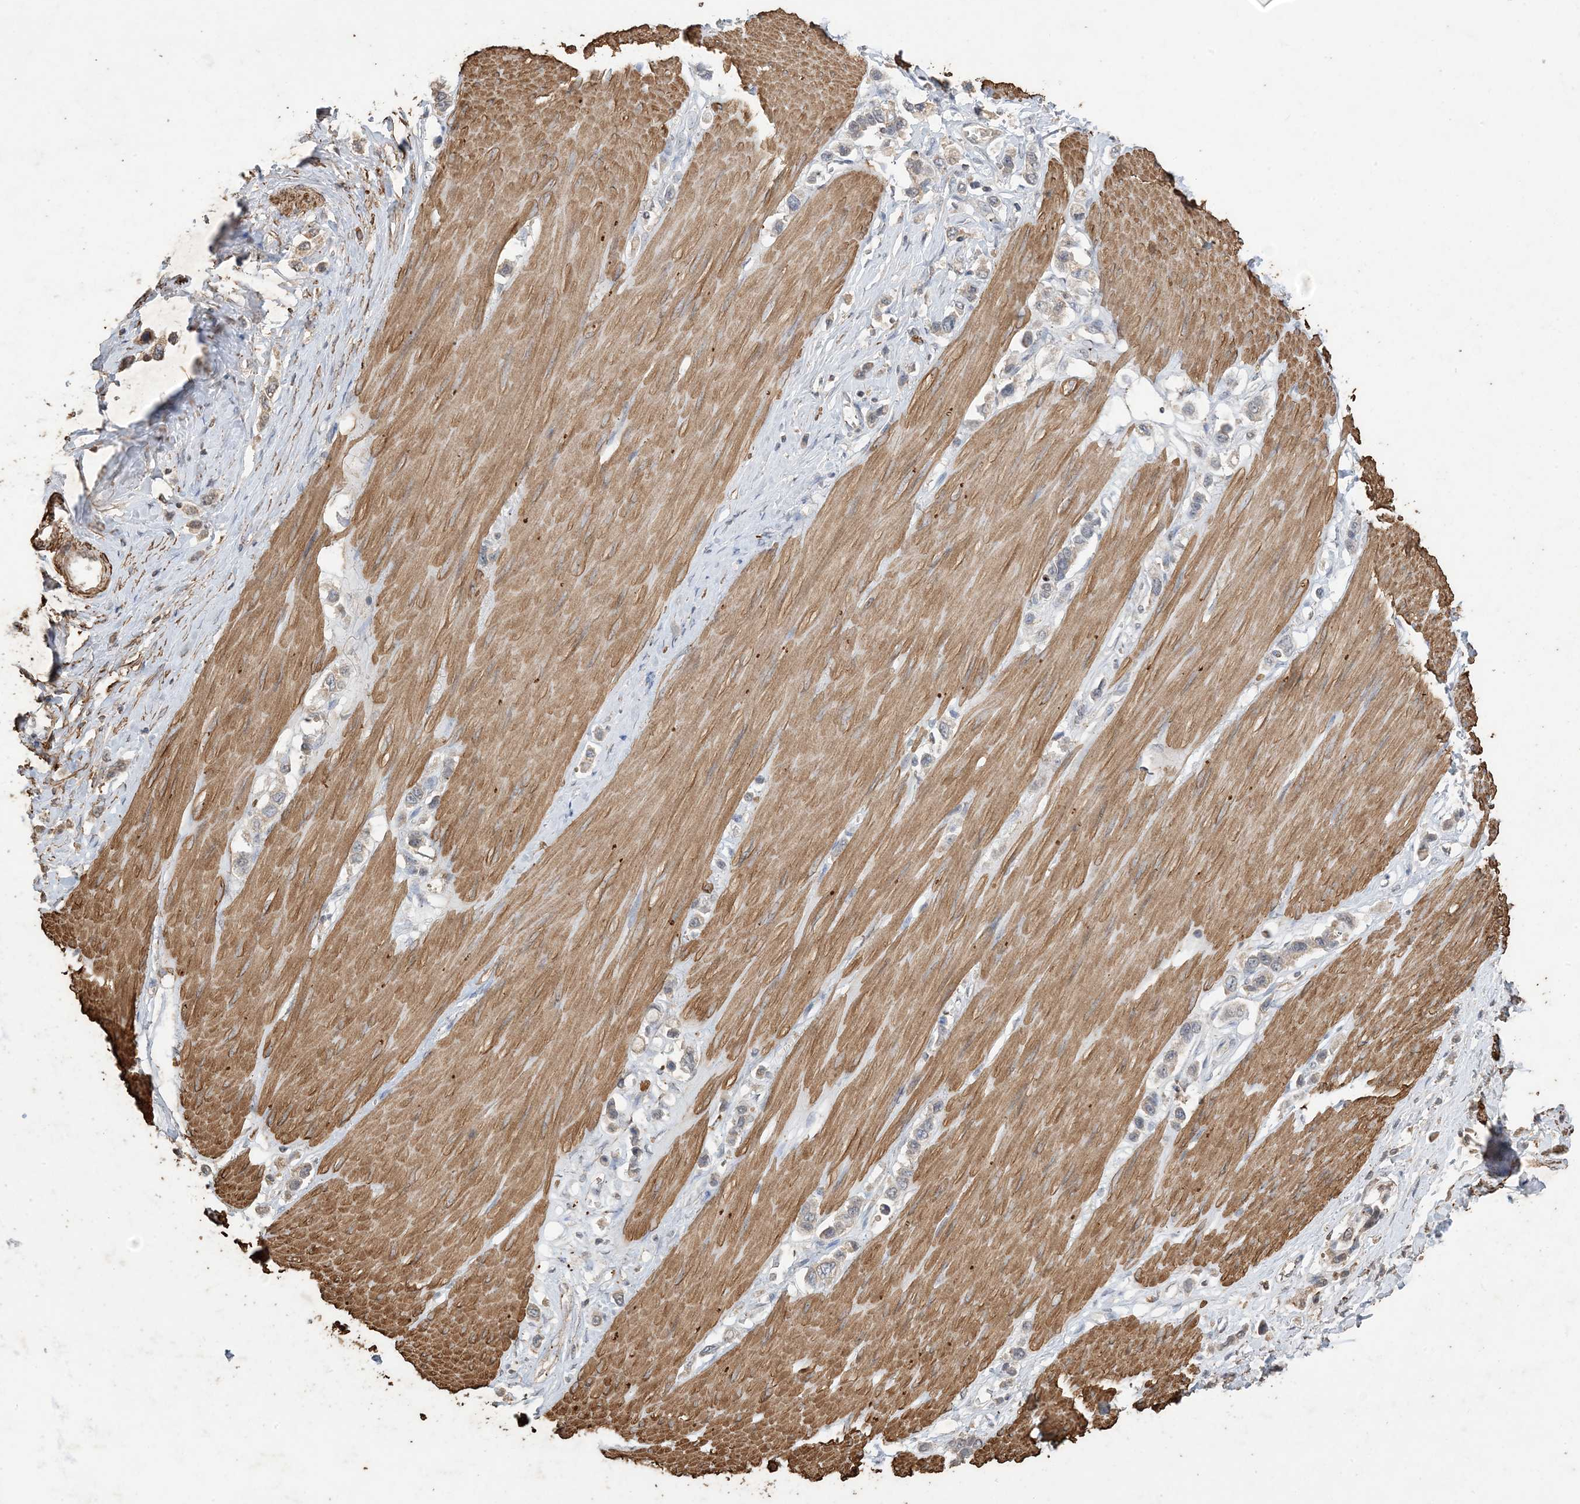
{"staining": {"intensity": "weak", "quantity": "25%-75%", "location": "cytoplasmic/membranous"}, "tissue": "stomach cancer", "cell_type": "Tumor cells", "image_type": "cancer", "snomed": [{"axis": "morphology", "description": "Adenocarcinoma, NOS"}, {"axis": "topography", "description": "Stomach"}], "caption": "Tumor cells reveal low levels of weak cytoplasmic/membranous expression in about 25%-75% of cells in adenocarcinoma (stomach).", "gene": "HPS4", "patient": {"sex": "female", "age": 65}}